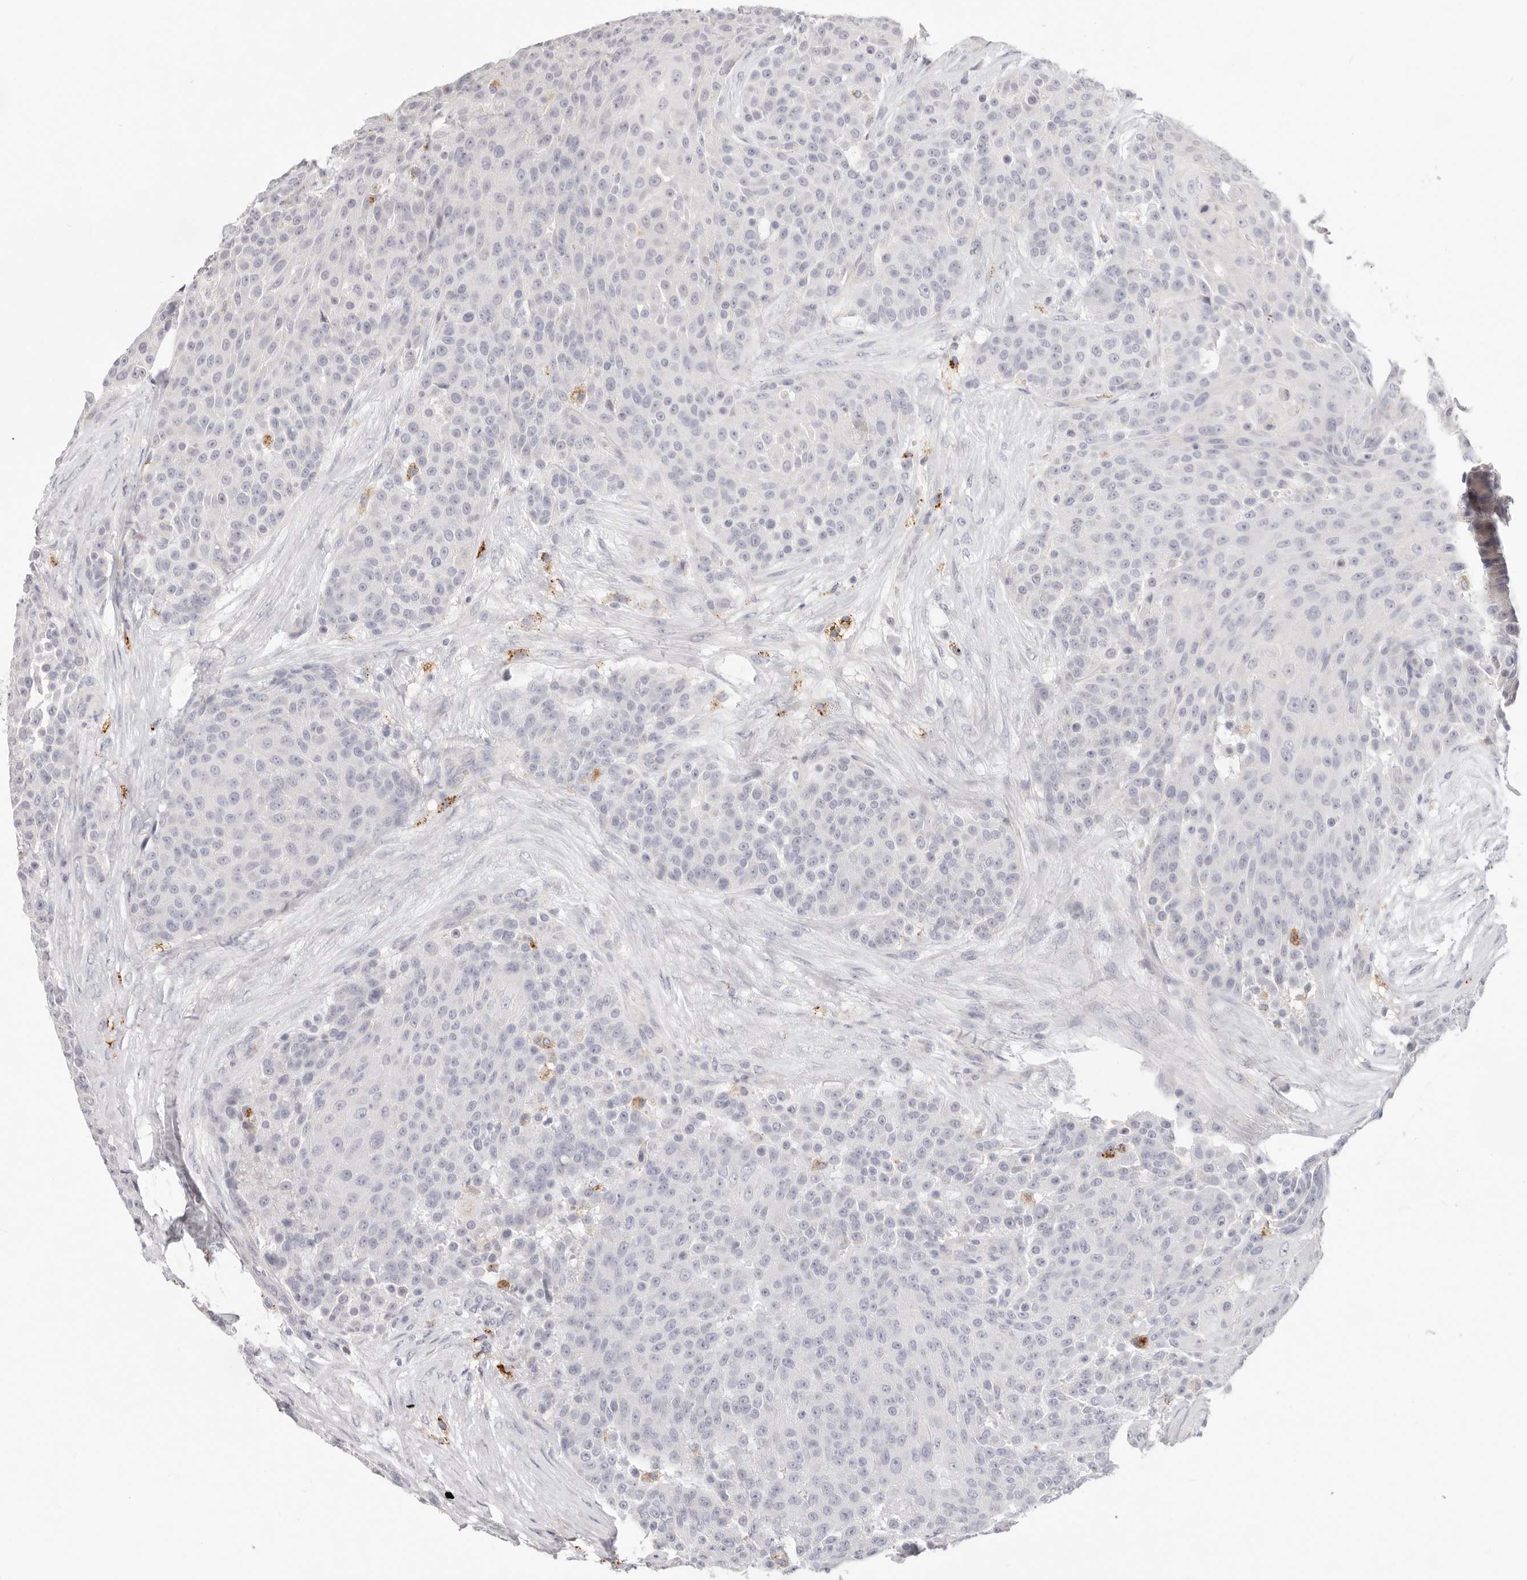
{"staining": {"intensity": "moderate", "quantity": "<25%", "location": "cytoplasmic/membranous"}, "tissue": "urothelial cancer", "cell_type": "Tumor cells", "image_type": "cancer", "snomed": [{"axis": "morphology", "description": "Urothelial carcinoma, High grade"}, {"axis": "topography", "description": "Urinary bladder"}], "caption": "Immunohistochemical staining of human urothelial cancer demonstrates low levels of moderate cytoplasmic/membranous protein positivity in about <25% of tumor cells. (Brightfield microscopy of DAB IHC at high magnification).", "gene": "STKLD1", "patient": {"sex": "female", "age": 63}}